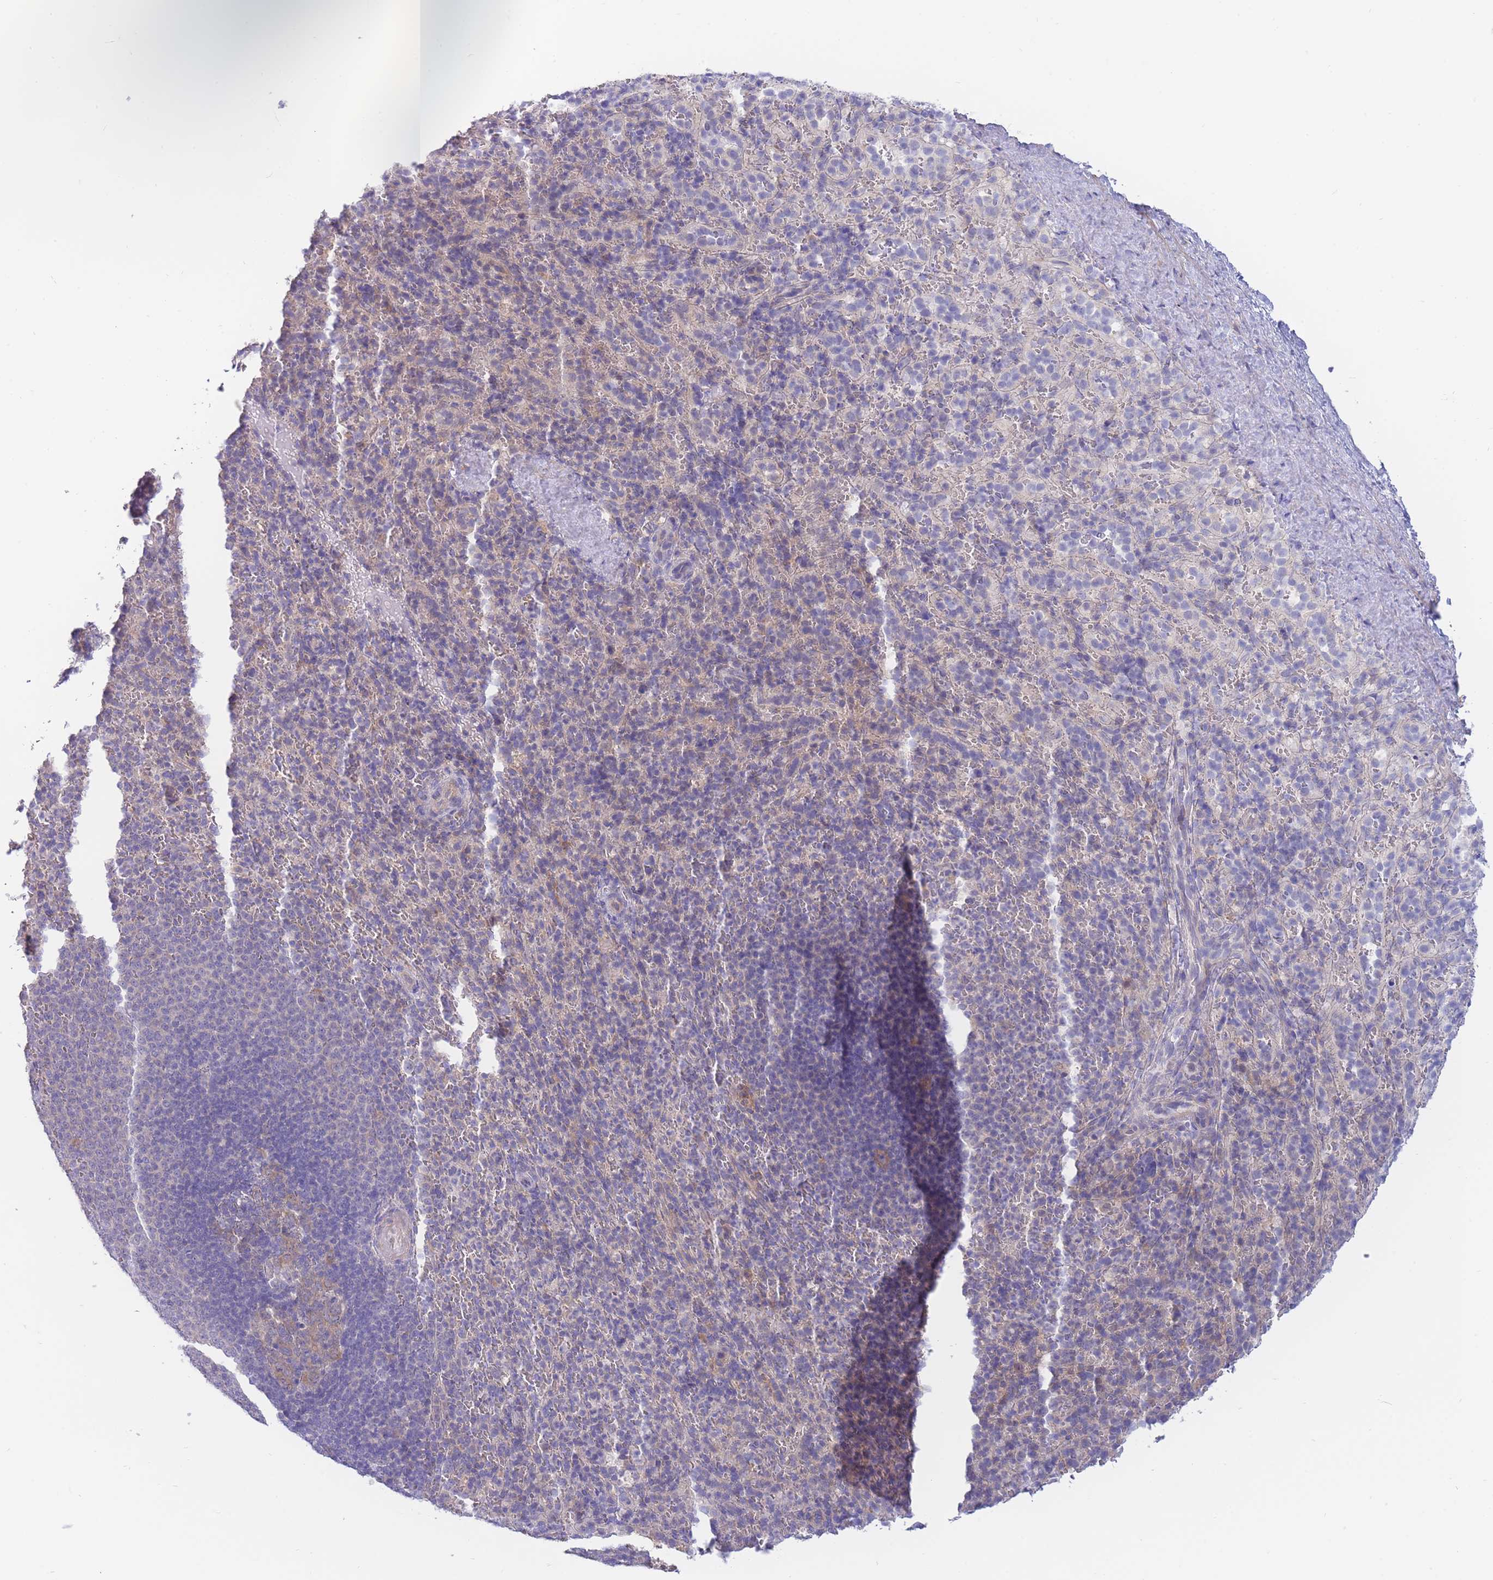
{"staining": {"intensity": "negative", "quantity": "none", "location": "none"}, "tissue": "spleen", "cell_type": "Cells in red pulp", "image_type": "normal", "snomed": [{"axis": "morphology", "description": "Normal tissue, NOS"}, {"axis": "topography", "description": "Spleen"}], "caption": "A high-resolution photomicrograph shows immunohistochemistry staining of unremarkable spleen, which reveals no significant expression in cells in red pulp.", "gene": "SUGT1", "patient": {"sex": "female", "age": 21}}